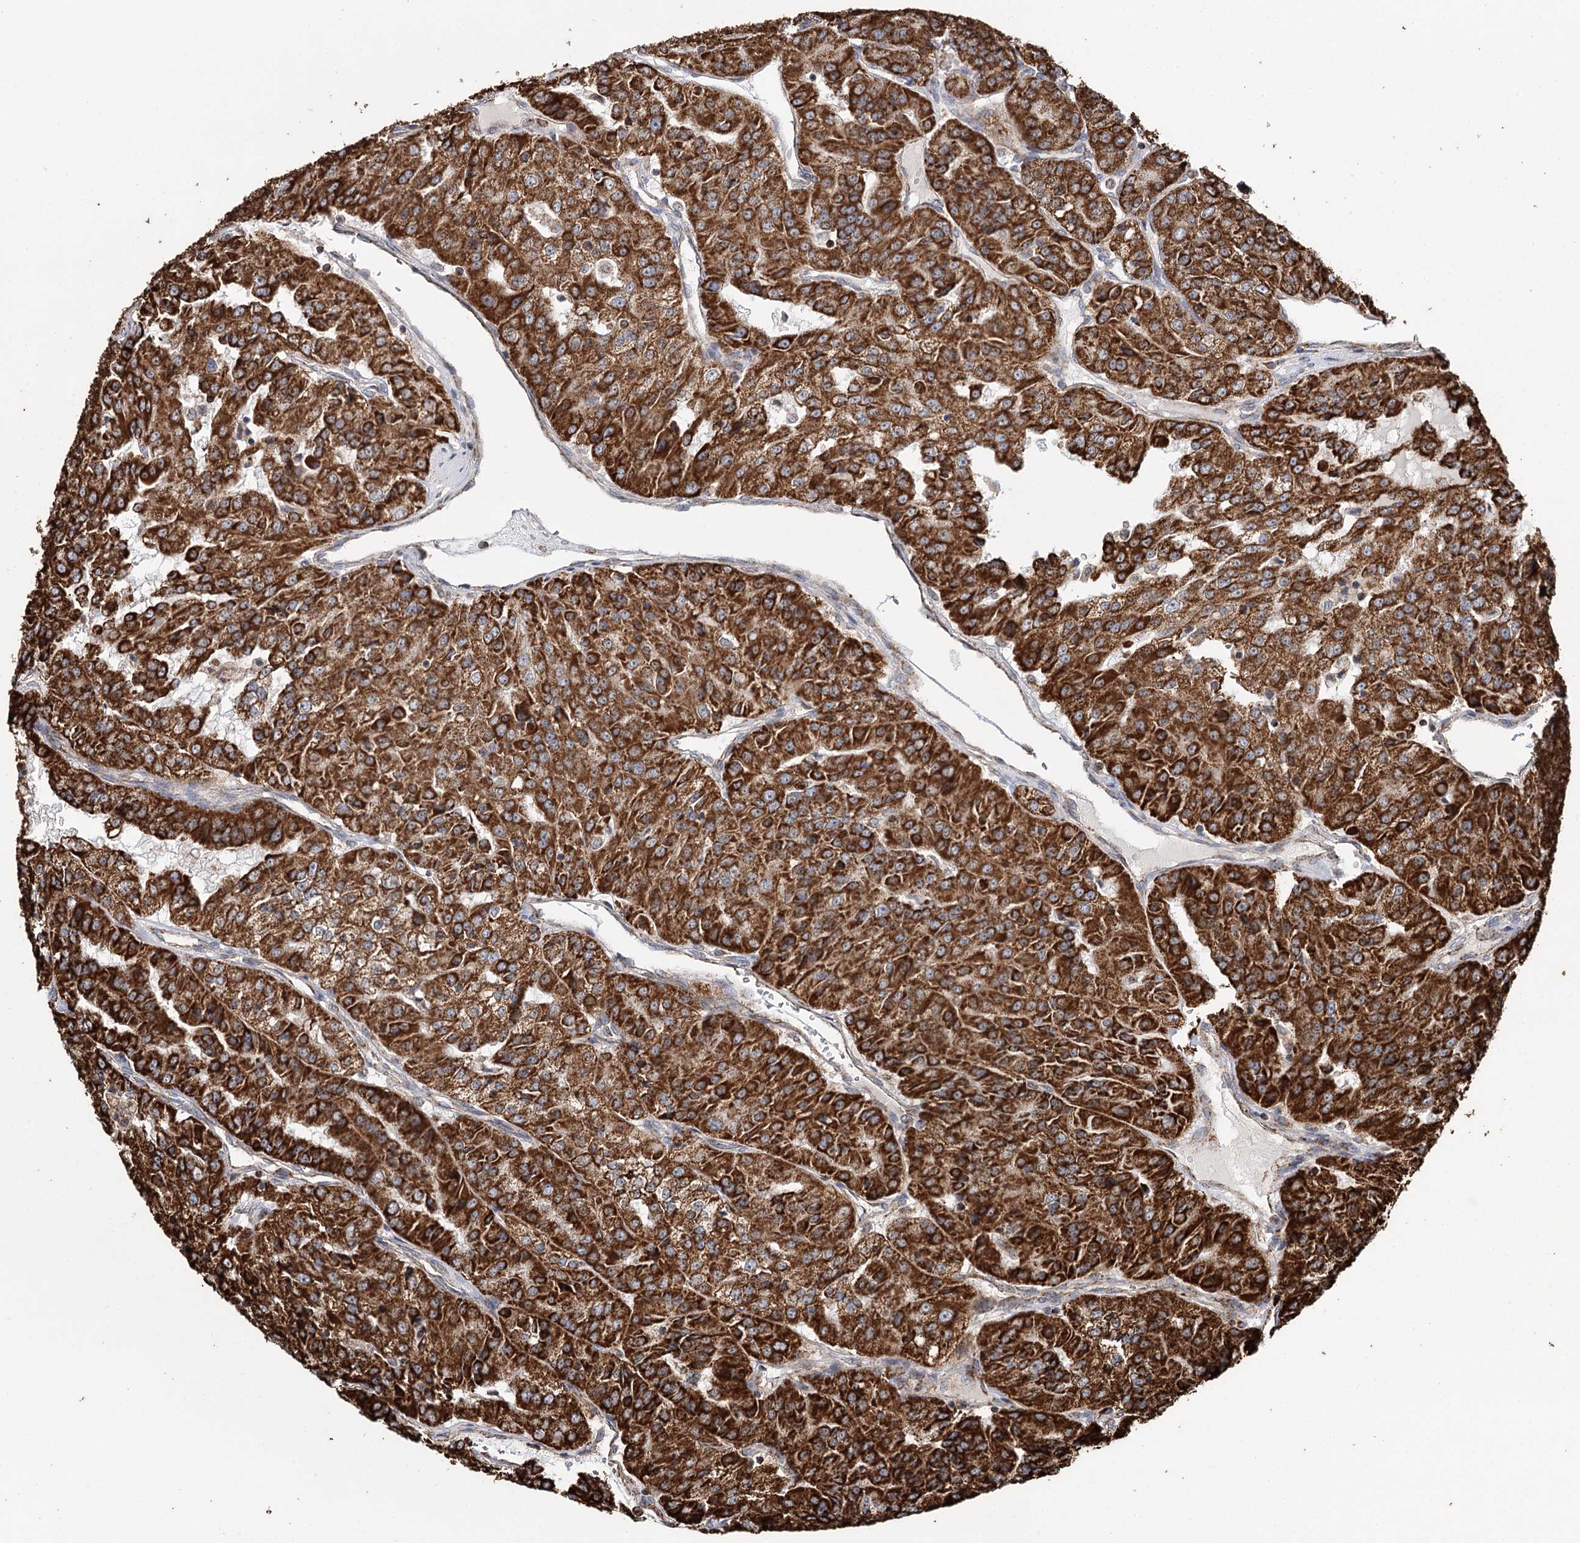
{"staining": {"intensity": "strong", "quantity": ">75%", "location": "cytoplasmic/membranous"}, "tissue": "renal cancer", "cell_type": "Tumor cells", "image_type": "cancer", "snomed": [{"axis": "morphology", "description": "Adenocarcinoma, NOS"}, {"axis": "topography", "description": "Kidney"}], "caption": "There is high levels of strong cytoplasmic/membranous expression in tumor cells of renal cancer, as demonstrated by immunohistochemical staining (brown color).", "gene": "APH1A", "patient": {"sex": "female", "age": 63}}